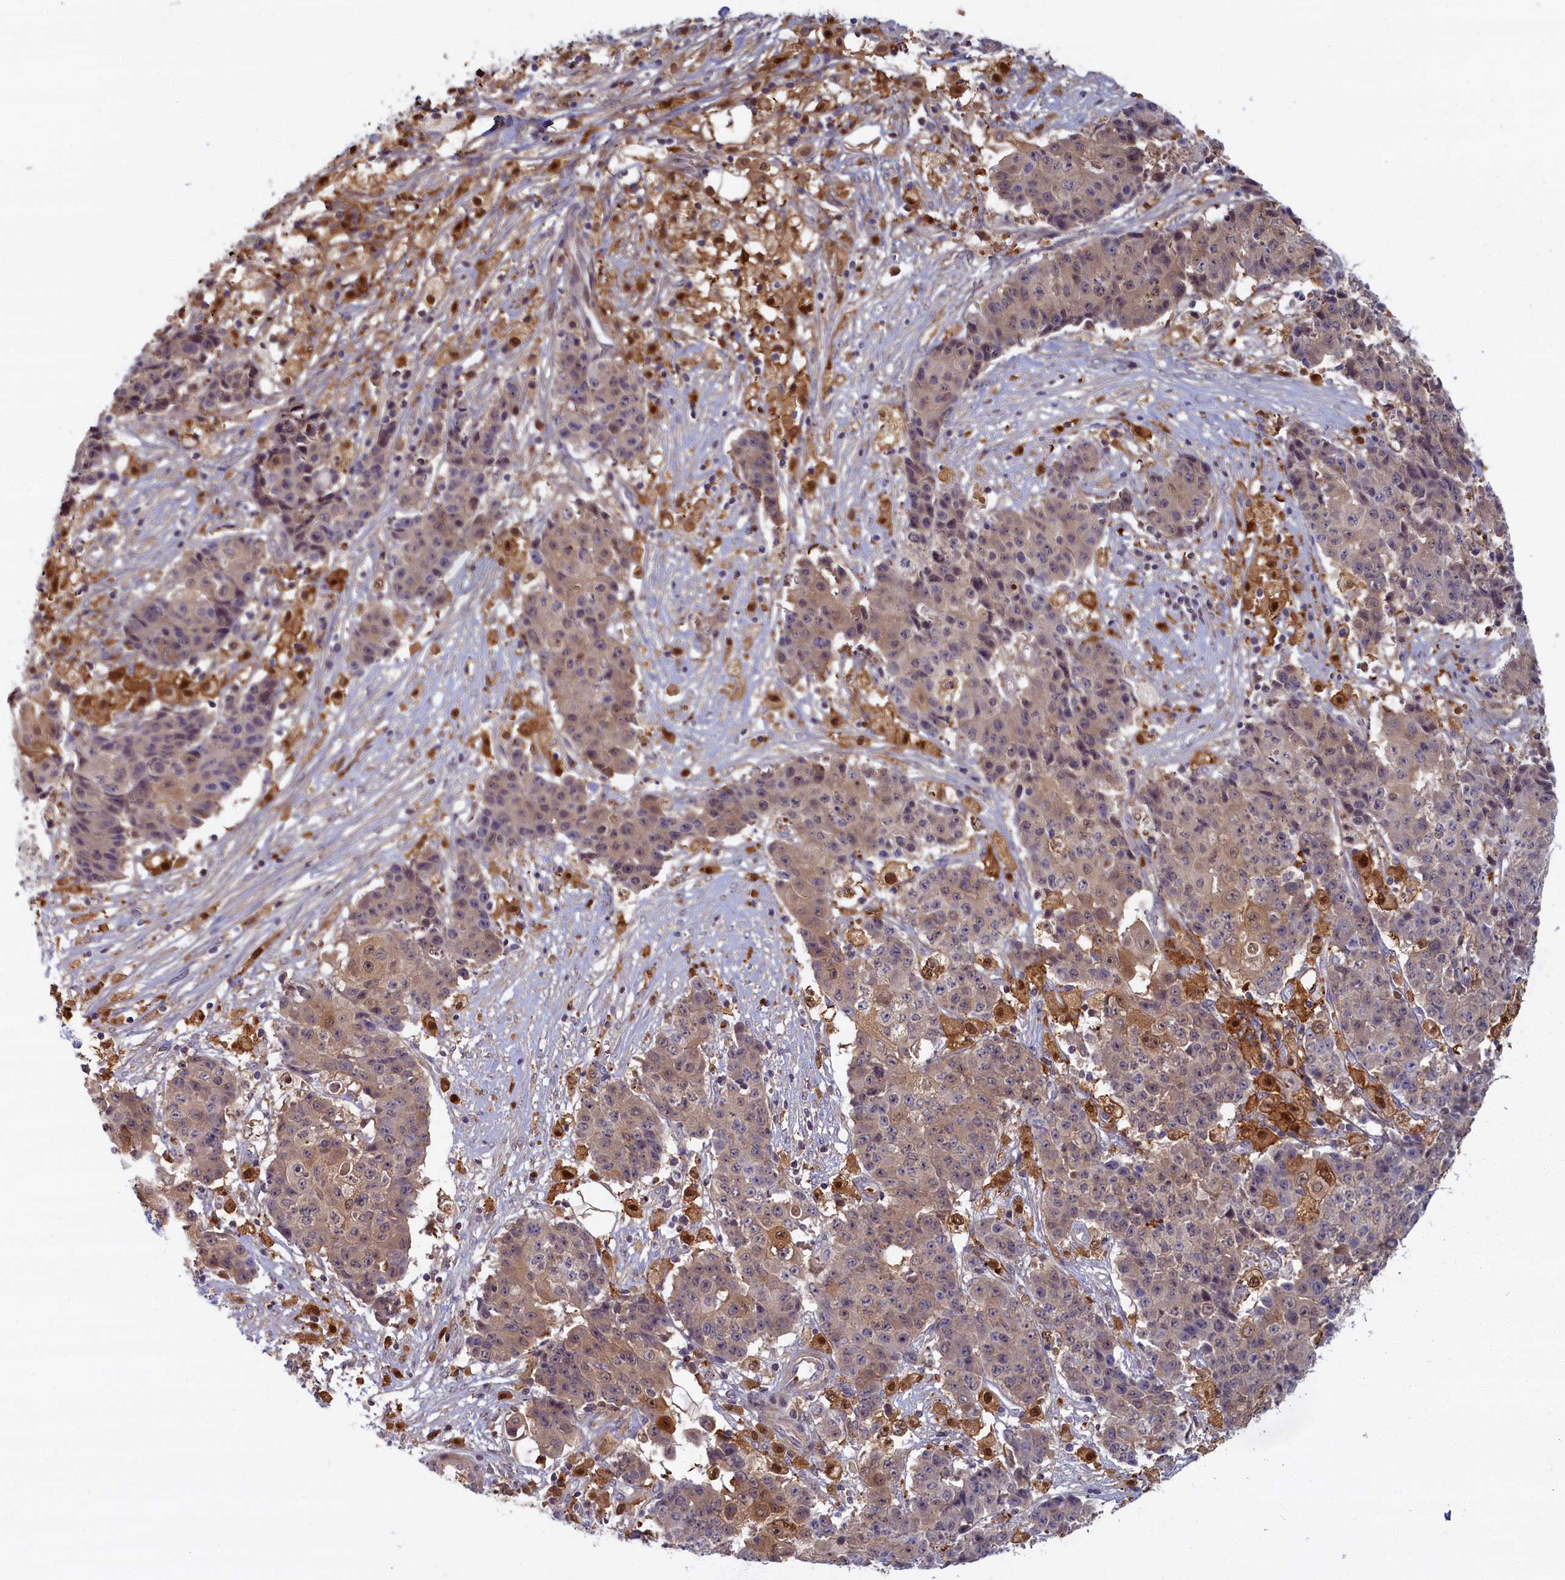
{"staining": {"intensity": "weak", "quantity": ">75%", "location": "cytoplasmic/membranous"}, "tissue": "ovarian cancer", "cell_type": "Tumor cells", "image_type": "cancer", "snomed": [{"axis": "morphology", "description": "Carcinoma, endometroid"}, {"axis": "topography", "description": "Ovary"}], "caption": "IHC of ovarian cancer exhibits low levels of weak cytoplasmic/membranous positivity in approximately >75% of tumor cells.", "gene": "BLVRB", "patient": {"sex": "female", "age": 42}}